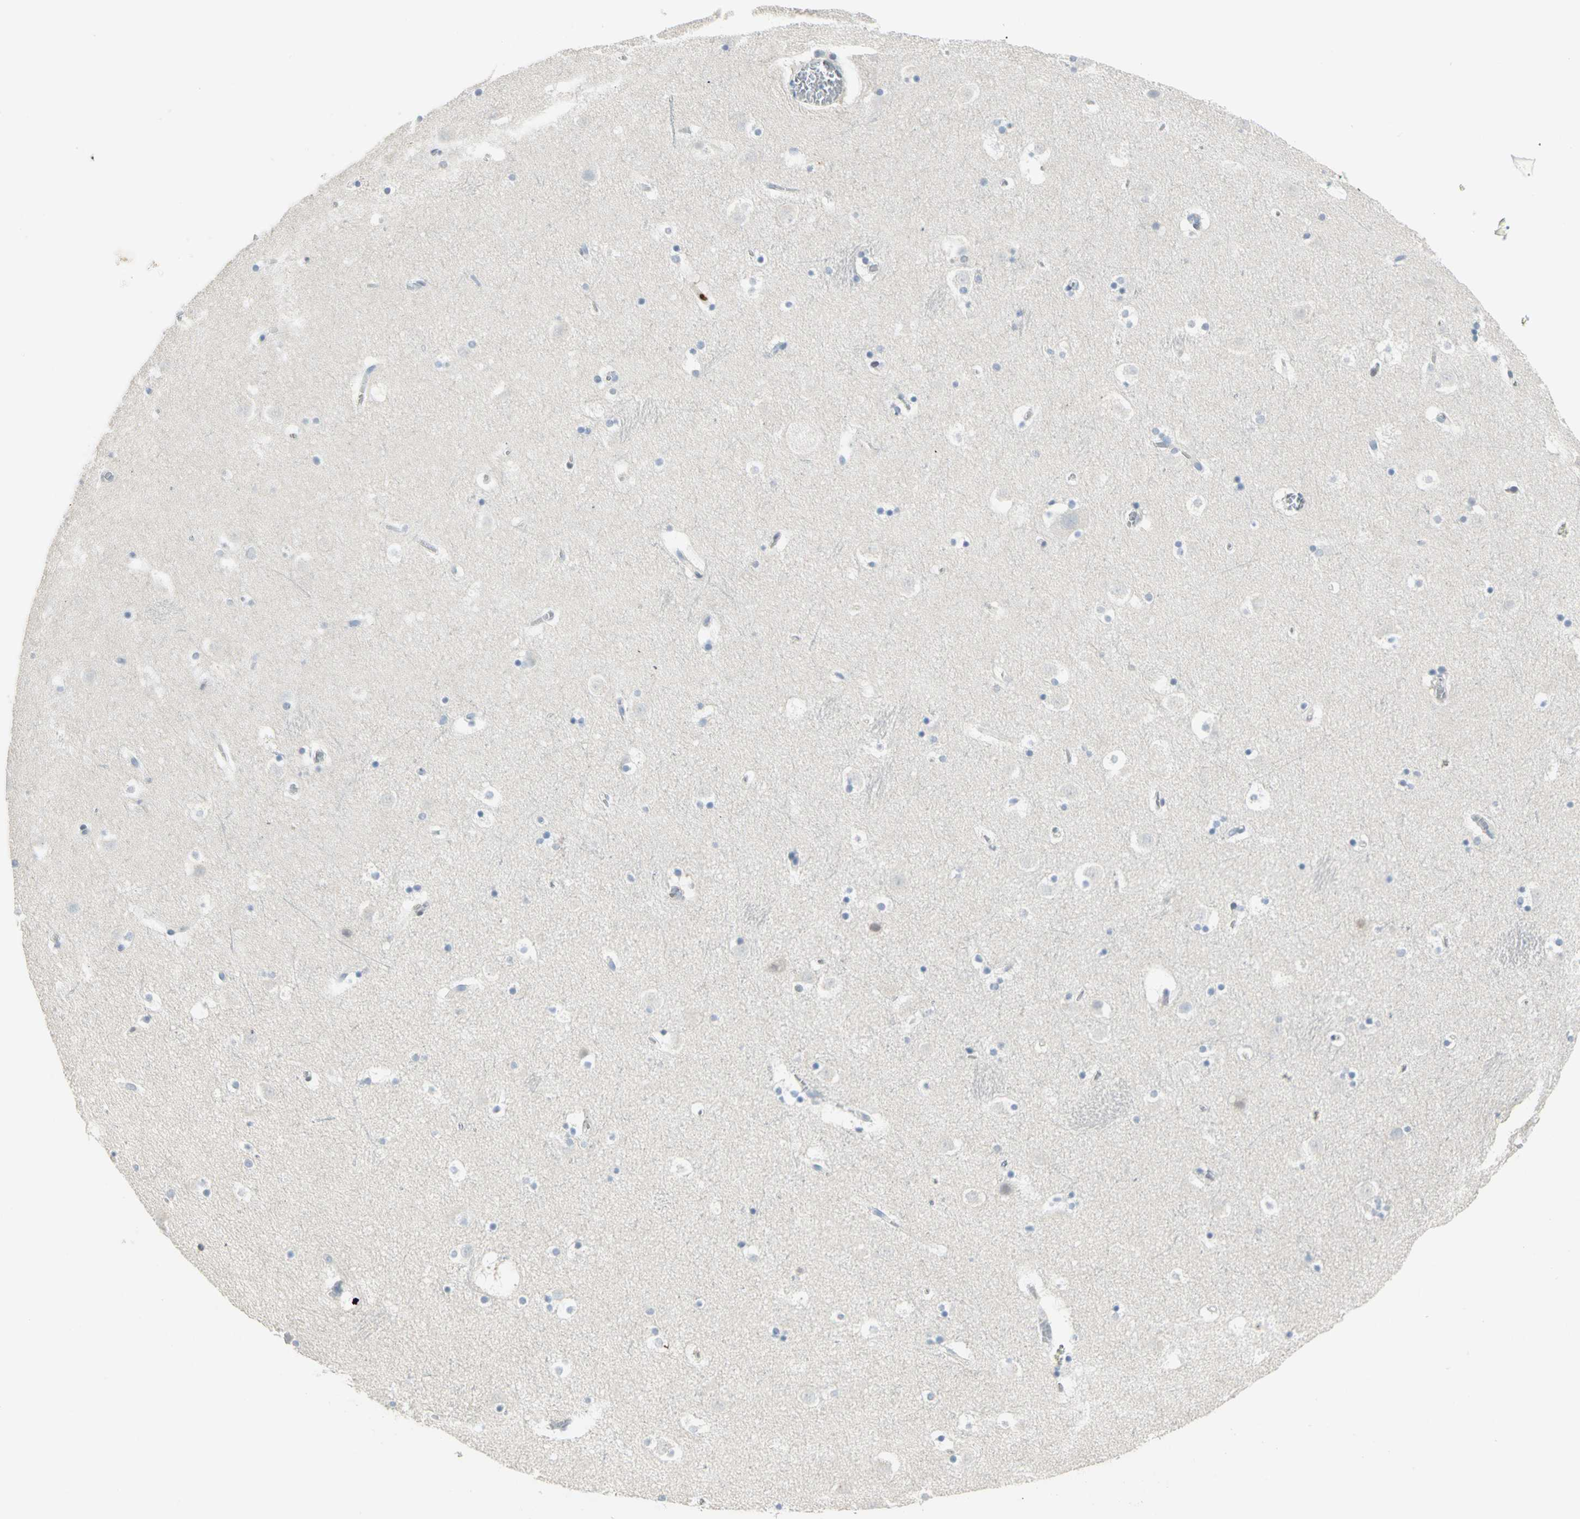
{"staining": {"intensity": "negative", "quantity": "none", "location": "none"}, "tissue": "caudate", "cell_type": "Glial cells", "image_type": "normal", "snomed": [{"axis": "morphology", "description": "Normal tissue, NOS"}, {"axis": "topography", "description": "Lateral ventricle wall"}], "caption": "High power microscopy histopathology image of an immunohistochemistry (IHC) histopathology image of benign caudate, revealing no significant expression in glial cells.", "gene": "BCL6", "patient": {"sex": "male", "age": 45}}